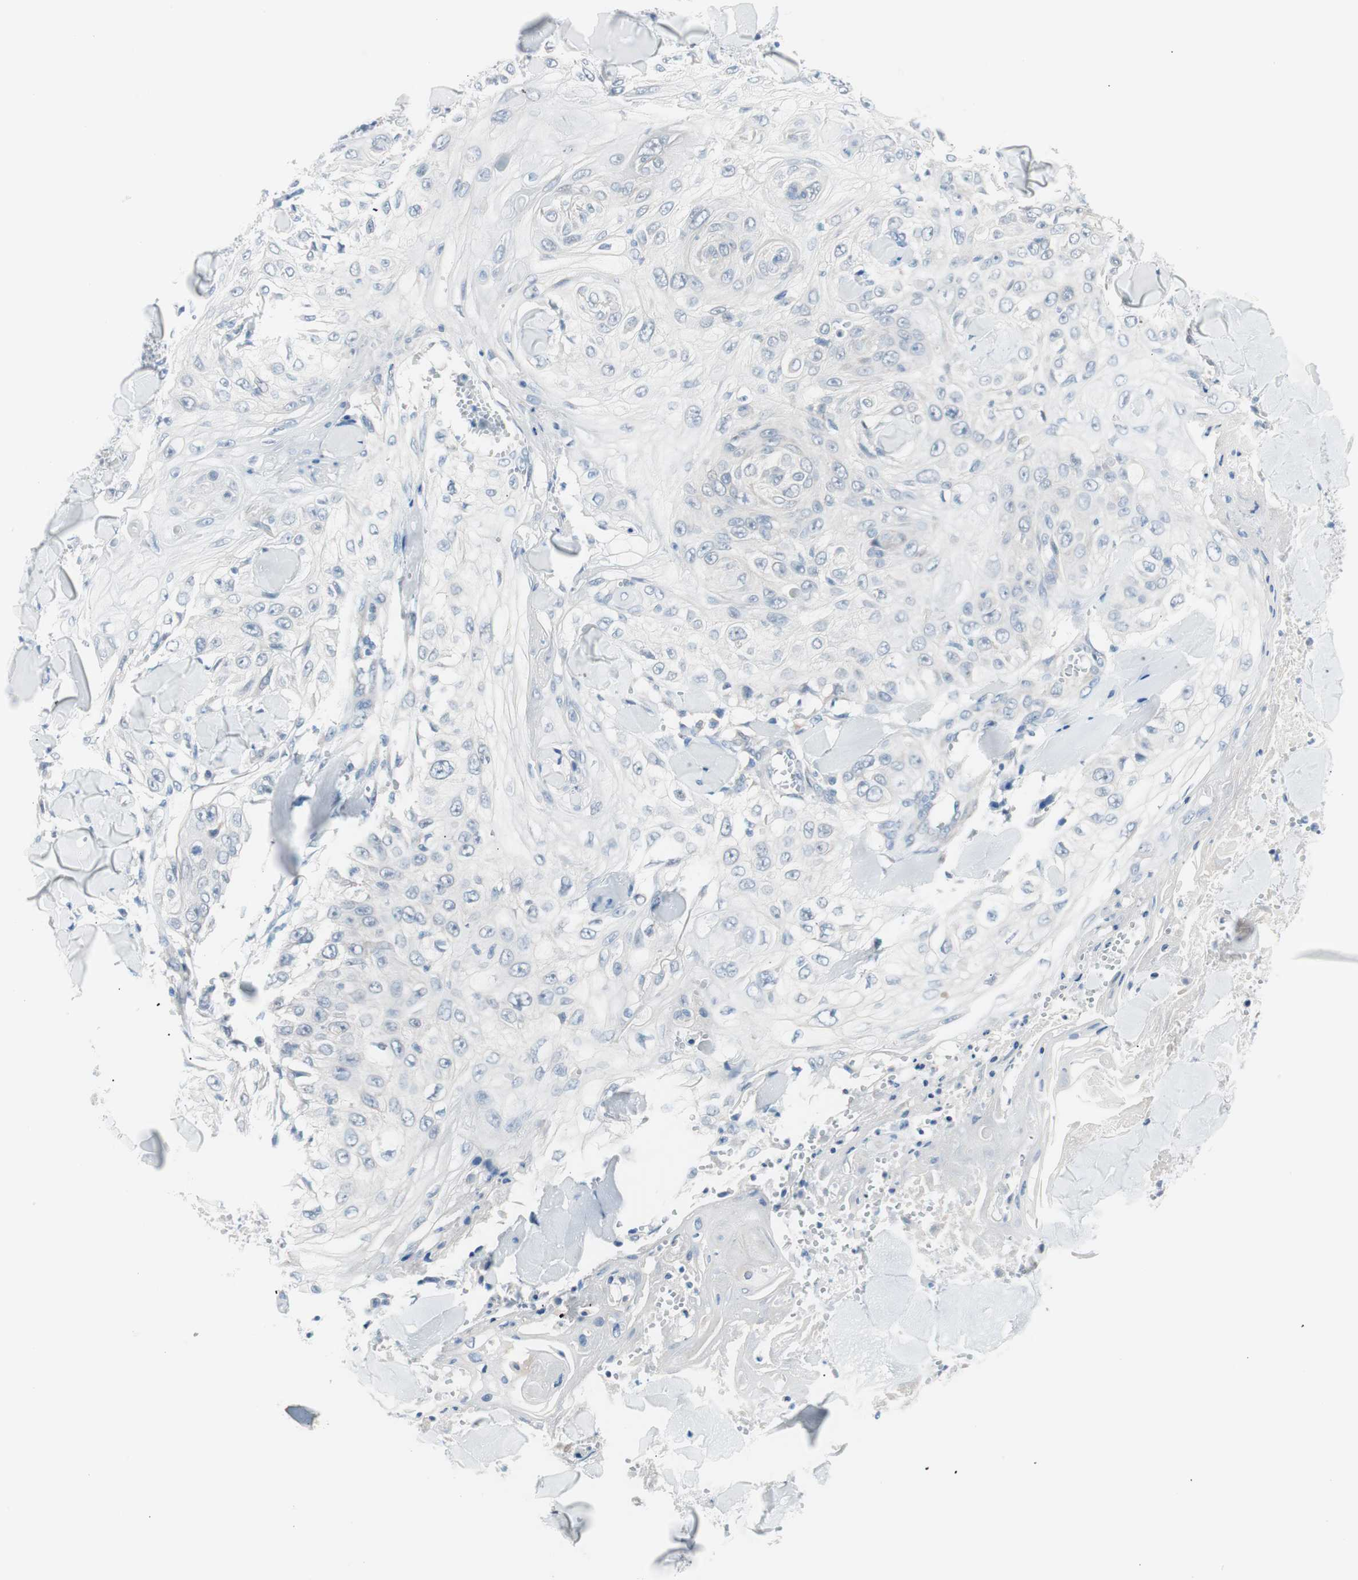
{"staining": {"intensity": "negative", "quantity": "none", "location": "none"}, "tissue": "skin cancer", "cell_type": "Tumor cells", "image_type": "cancer", "snomed": [{"axis": "morphology", "description": "Squamous cell carcinoma, NOS"}, {"axis": "topography", "description": "Skin"}], "caption": "High power microscopy photomicrograph of an immunohistochemistry photomicrograph of skin cancer (squamous cell carcinoma), revealing no significant positivity in tumor cells. Brightfield microscopy of immunohistochemistry (IHC) stained with DAB (3,3'-diaminobenzidine) (brown) and hematoxylin (blue), captured at high magnification.", "gene": "VIL1", "patient": {"sex": "male", "age": 86}}